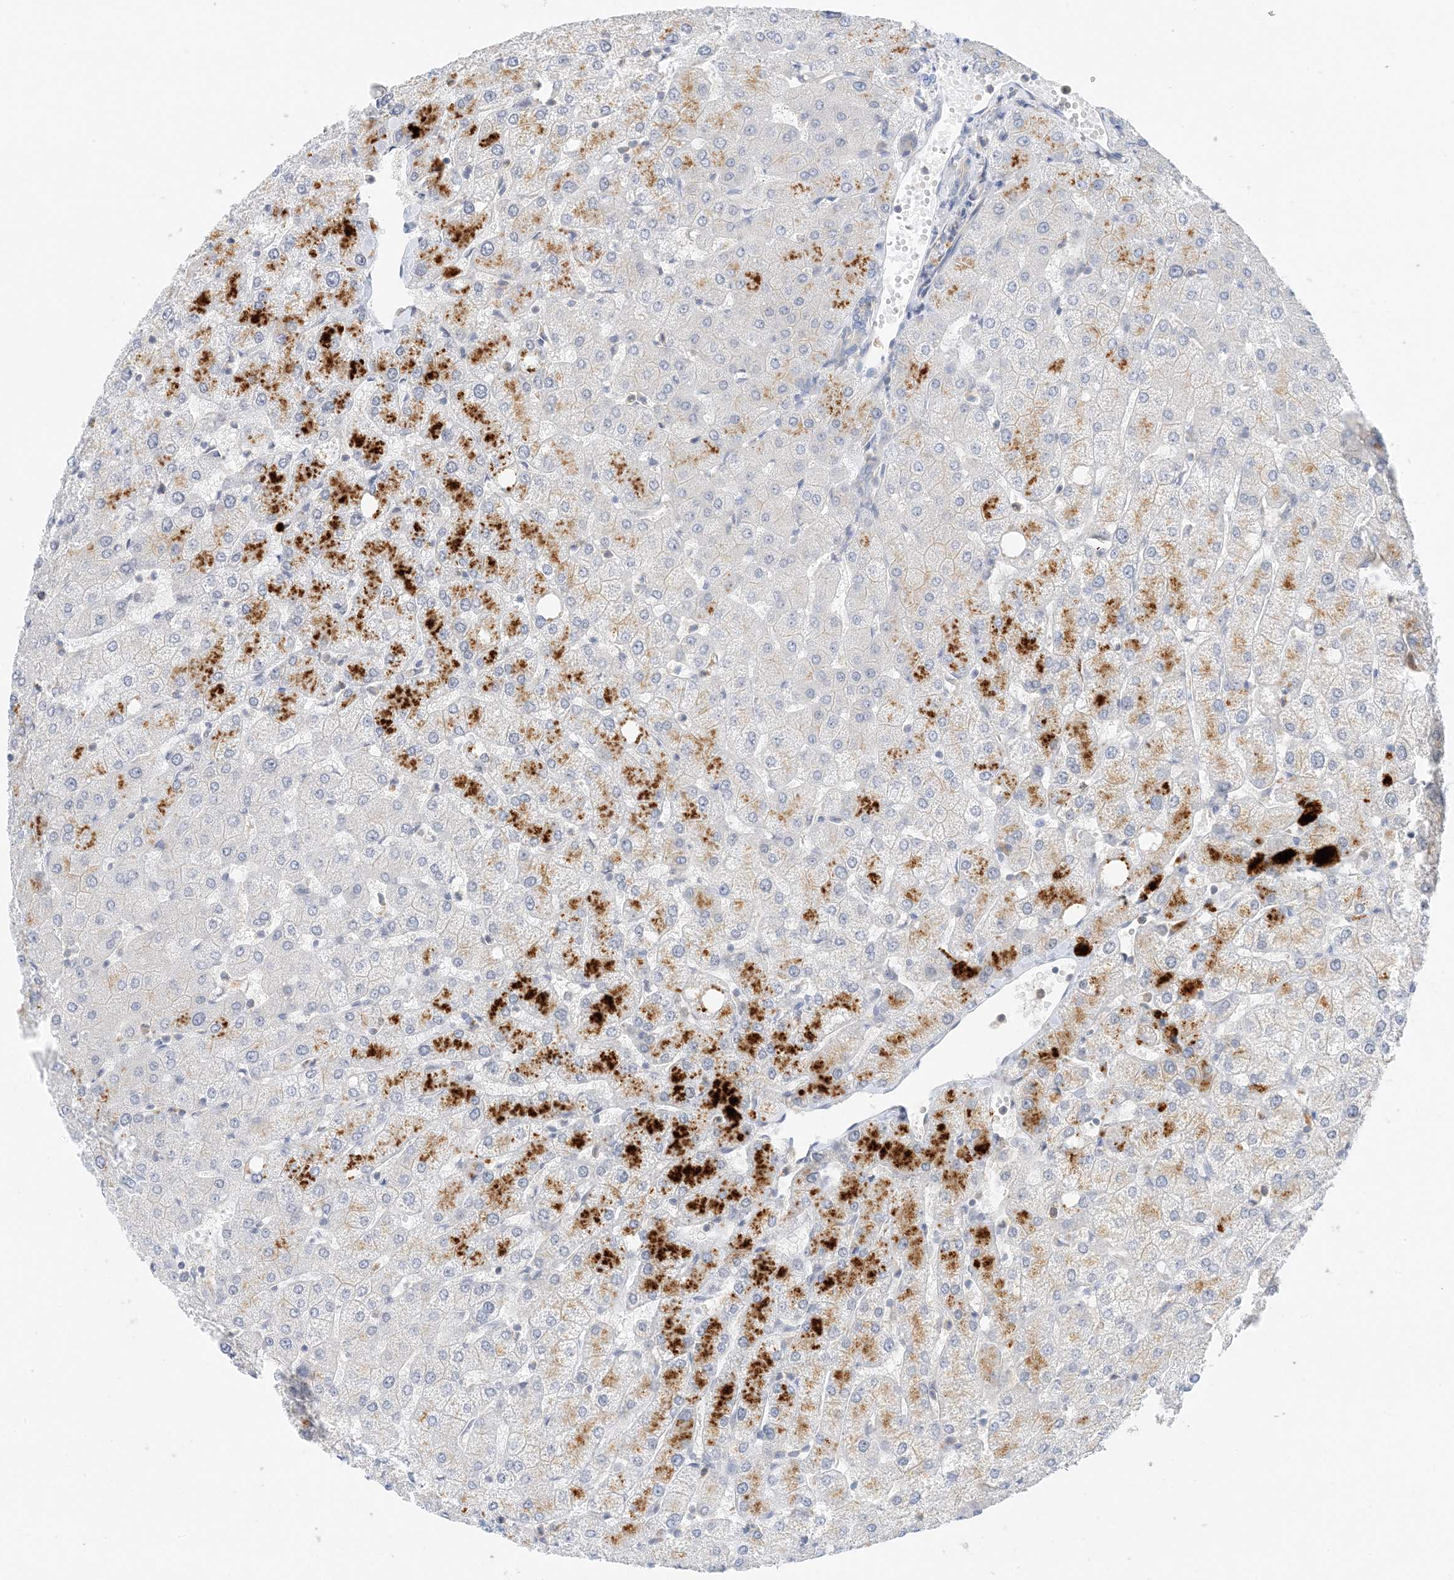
{"staining": {"intensity": "negative", "quantity": "none", "location": "none"}, "tissue": "liver", "cell_type": "Cholangiocytes", "image_type": "normal", "snomed": [{"axis": "morphology", "description": "Normal tissue, NOS"}, {"axis": "topography", "description": "Liver"}], "caption": "Immunohistochemistry (IHC) micrograph of normal liver: liver stained with DAB (3,3'-diaminobenzidine) exhibits no significant protein expression in cholangiocytes.", "gene": "KIFBP", "patient": {"sex": "female", "age": 54}}